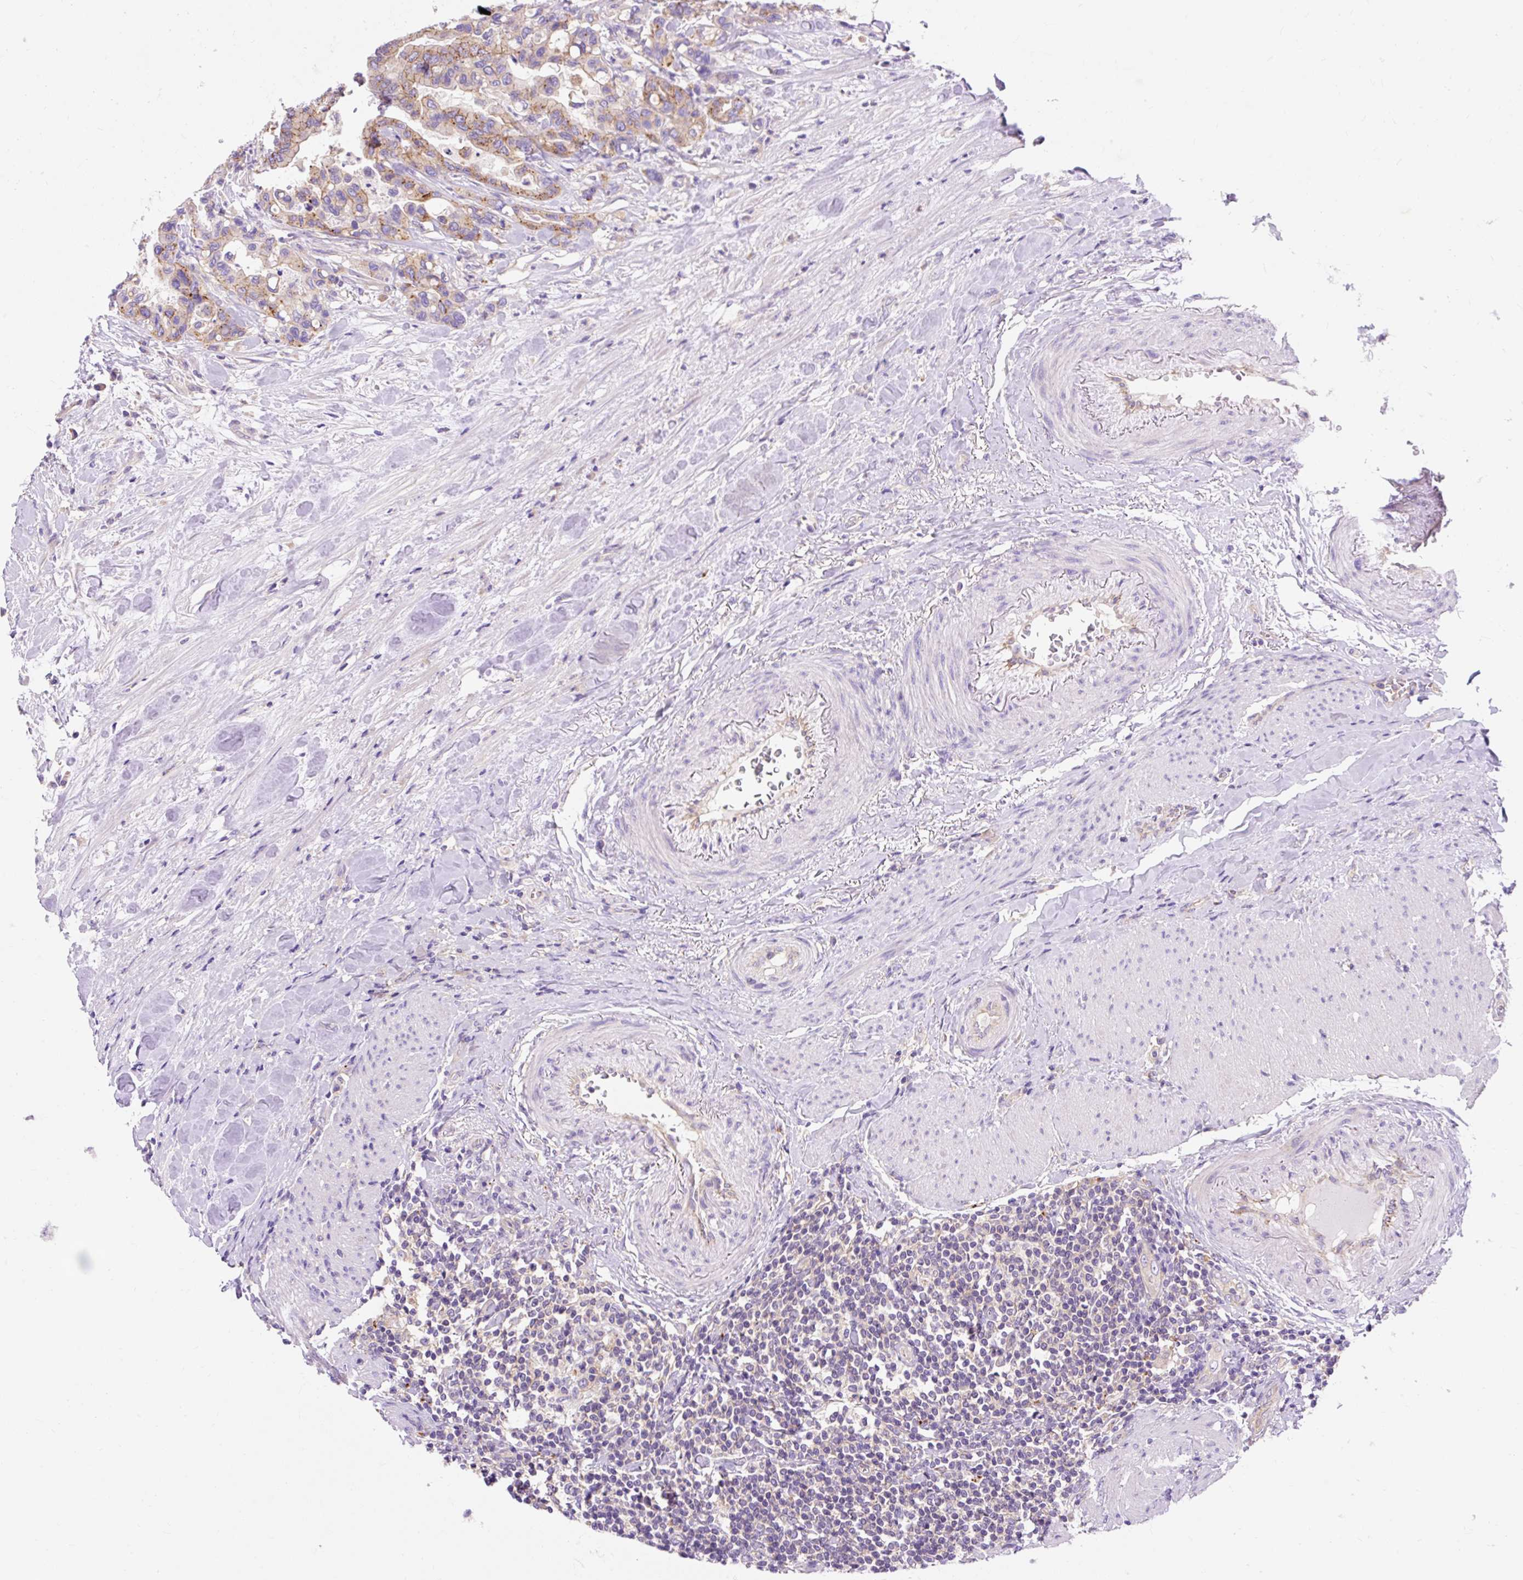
{"staining": {"intensity": "moderate", "quantity": ">75%", "location": "cytoplasmic/membranous"}, "tissue": "colorectal cancer", "cell_type": "Tumor cells", "image_type": "cancer", "snomed": [{"axis": "morphology", "description": "Adenocarcinoma, NOS"}, {"axis": "topography", "description": "Colon"}], "caption": "Immunohistochemical staining of human colorectal adenocarcinoma shows moderate cytoplasmic/membranous protein positivity in approximately >75% of tumor cells.", "gene": "OR4K15", "patient": {"sex": "male", "age": 82}}